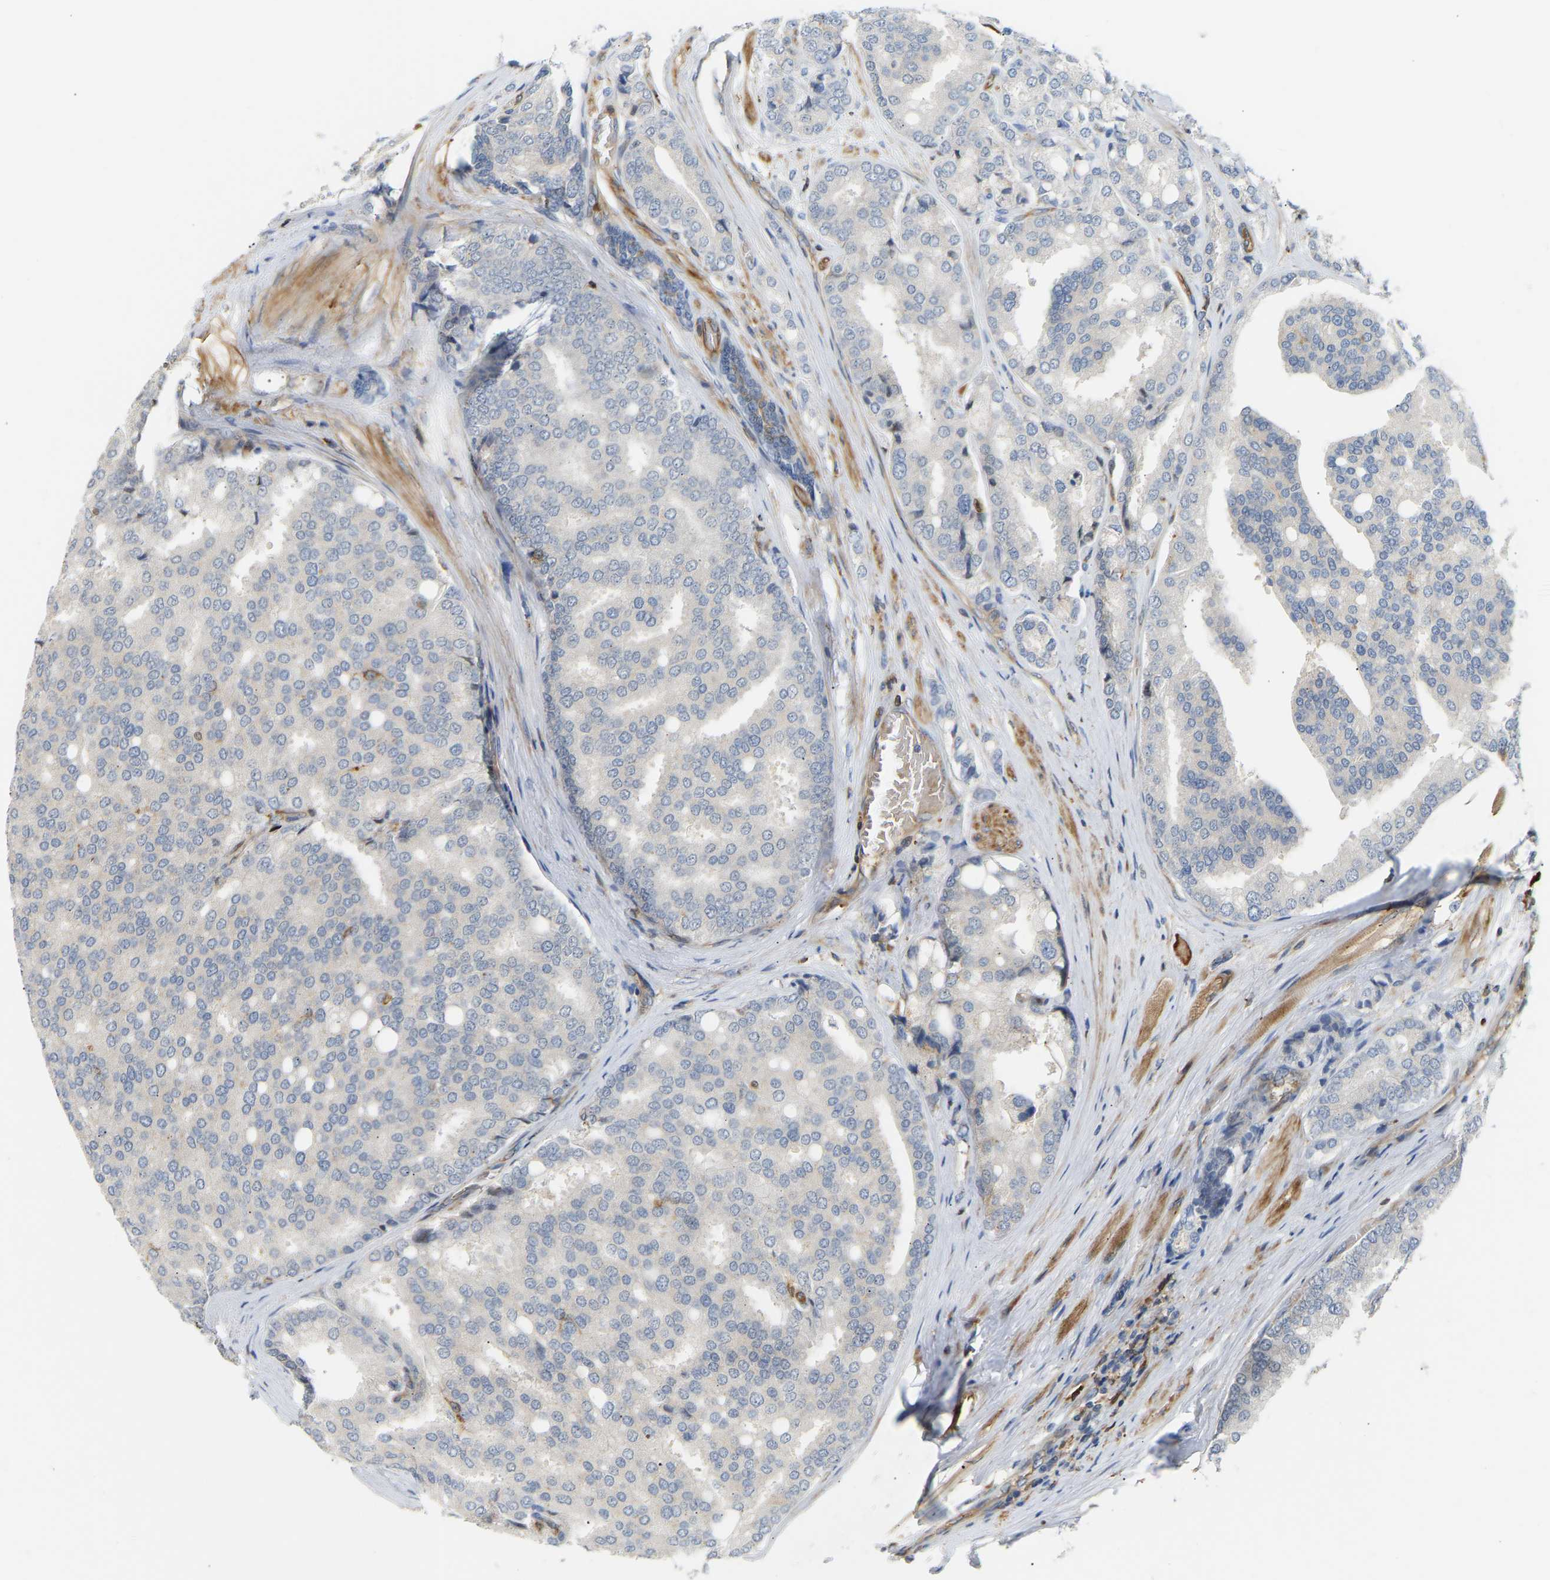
{"staining": {"intensity": "negative", "quantity": "none", "location": "none"}, "tissue": "prostate cancer", "cell_type": "Tumor cells", "image_type": "cancer", "snomed": [{"axis": "morphology", "description": "Adenocarcinoma, High grade"}, {"axis": "topography", "description": "Prostate"}], "caption": "A micrograph of human prostate adenocarcinoma (high-grade) is negative for staining in tumor cells.", "gene": "PLCG2", "patient": {"sex": "male", "age": 50}}